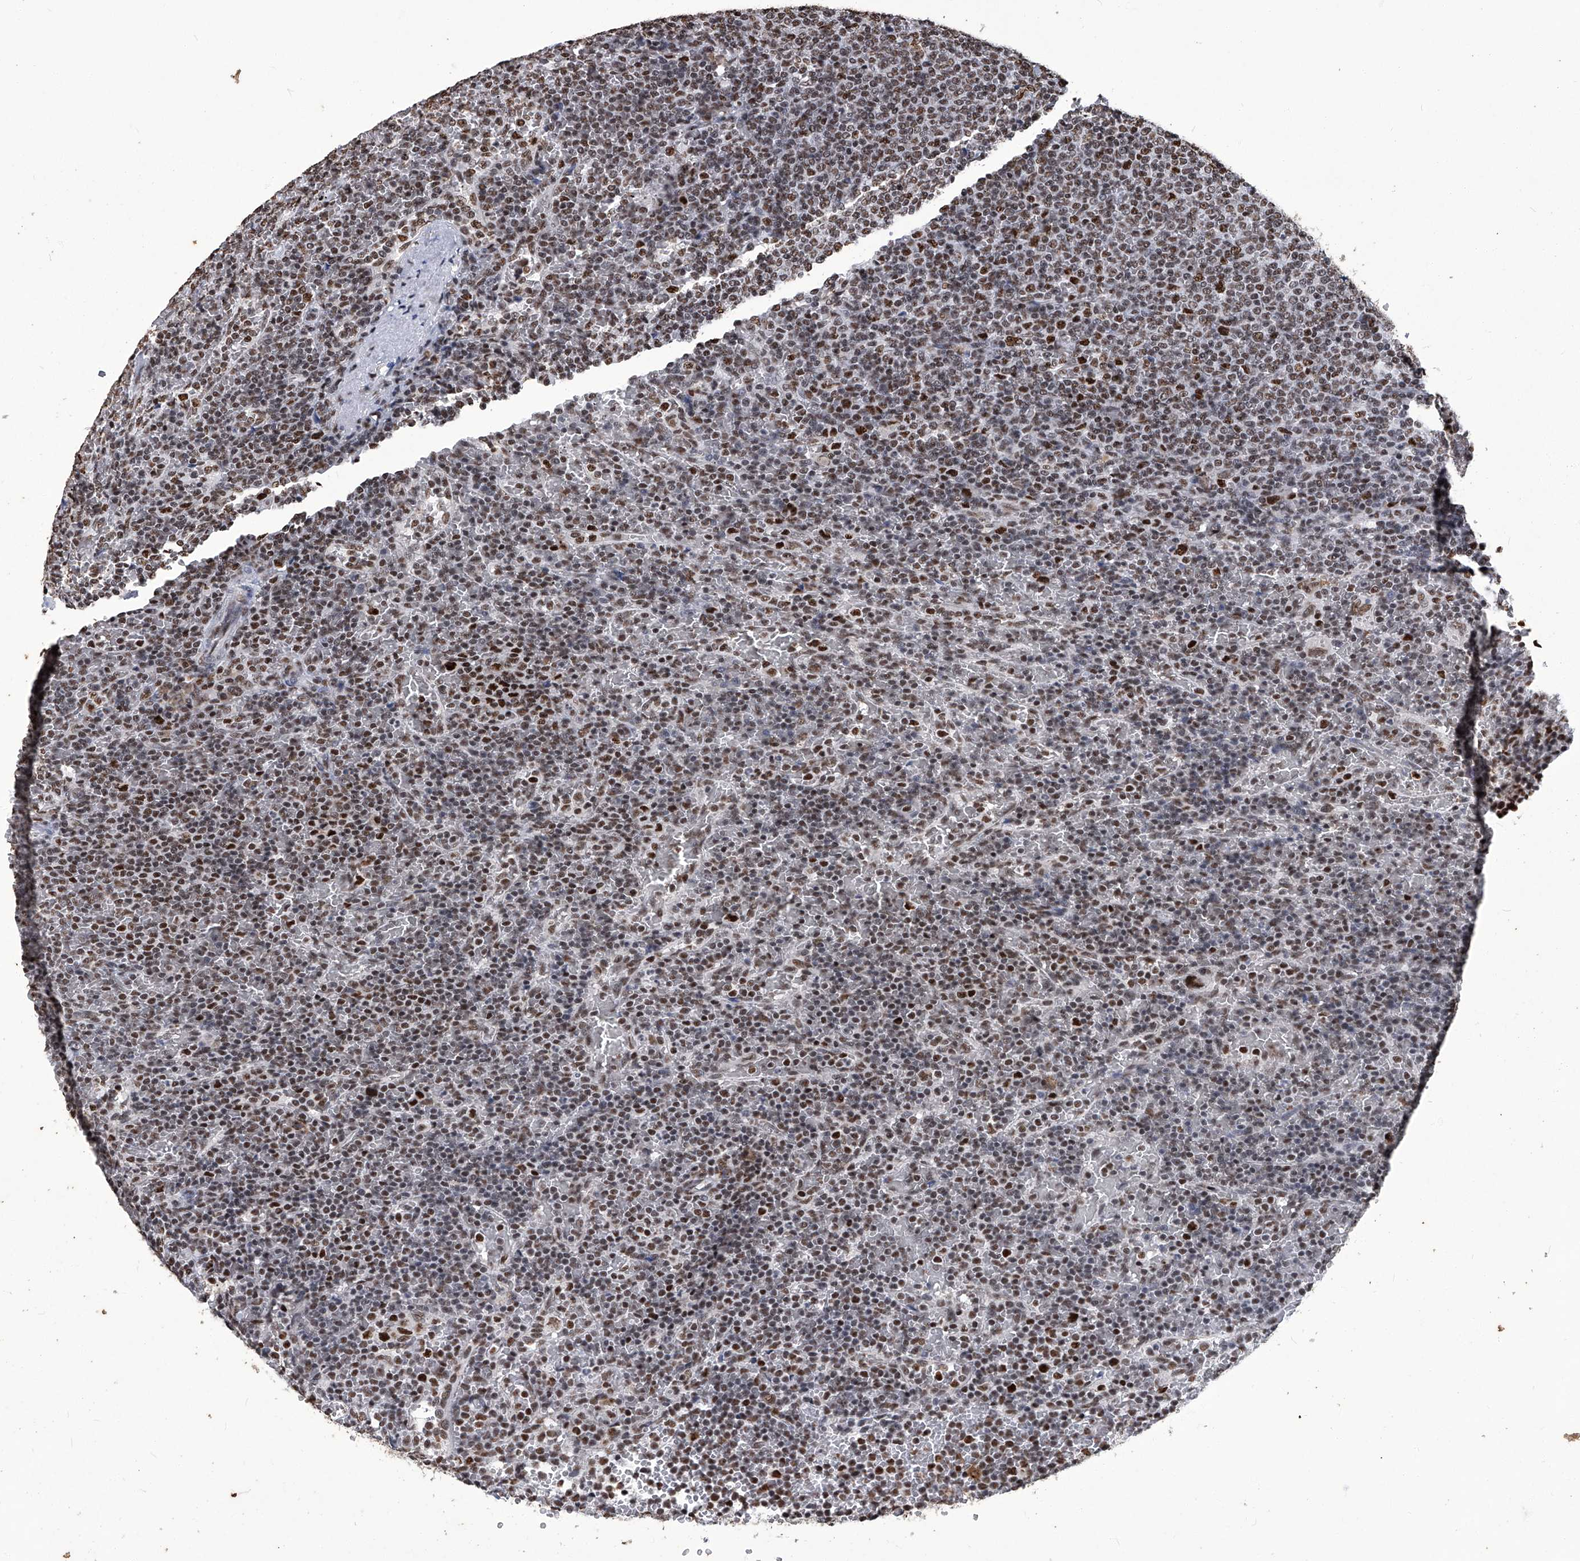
{"staining": {"intensity": "moderate", "quantity": ">75%", "location": "nuclear"}, "tissue": "lymphoma", "cell_type": "Tumor cells", "image_type": "cancer", "snomed": [{"axis": "morphology", "description": "Malignant lymphoma, non-Hodgkin's type, Low grade"}, {"axis": "topography", "description": "Spleen"}], "caption": "Protein expression analysis of lymphoma displays moderate nuclear staining in approximately >75% of tumor cells.", "gene": "HBP1", "patient": {"sex": "female", "age": 77}}